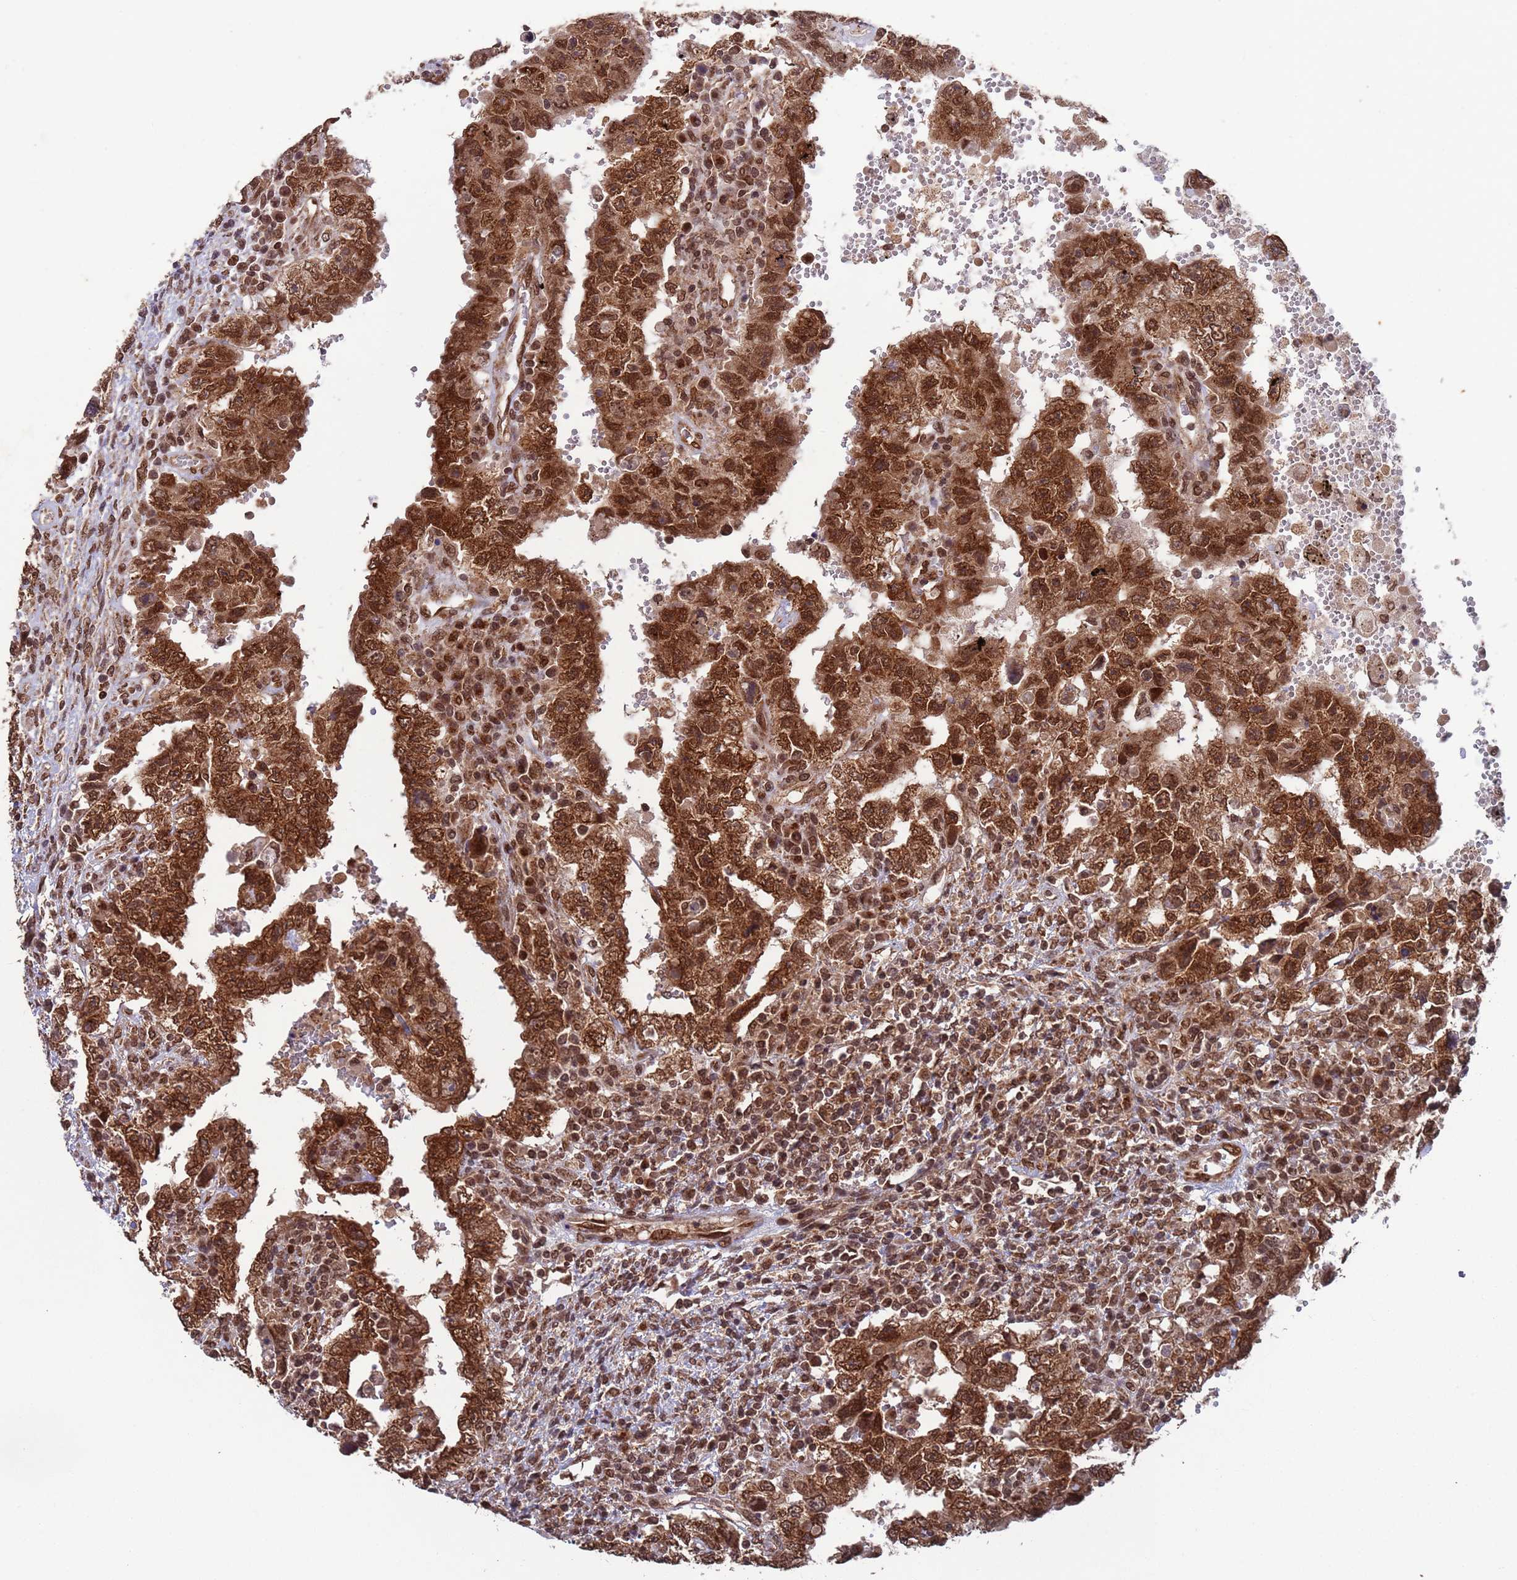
{"staining": {"intensity": "moderate", "quantity": ">75%", "location": "cytoplasmic/membranous,nuclear"}, "tissue": "testis cancer", "cell_type": "Tumor cells", "image_type": "cancer", "snomed": [{"axis": "morphology", "description": "Carcinoma, Embryonal, NOS"}, {"axis": "topography", "description": "Testis"}], "caption": "This is a micrograph of IHC staining of testis cancer, which shows moderate positivity in the cytoplasmic/membranous and nuclear of tumor cells.", "gene": "FUBP3", "patient": {"sex": "male", "age": 26}}